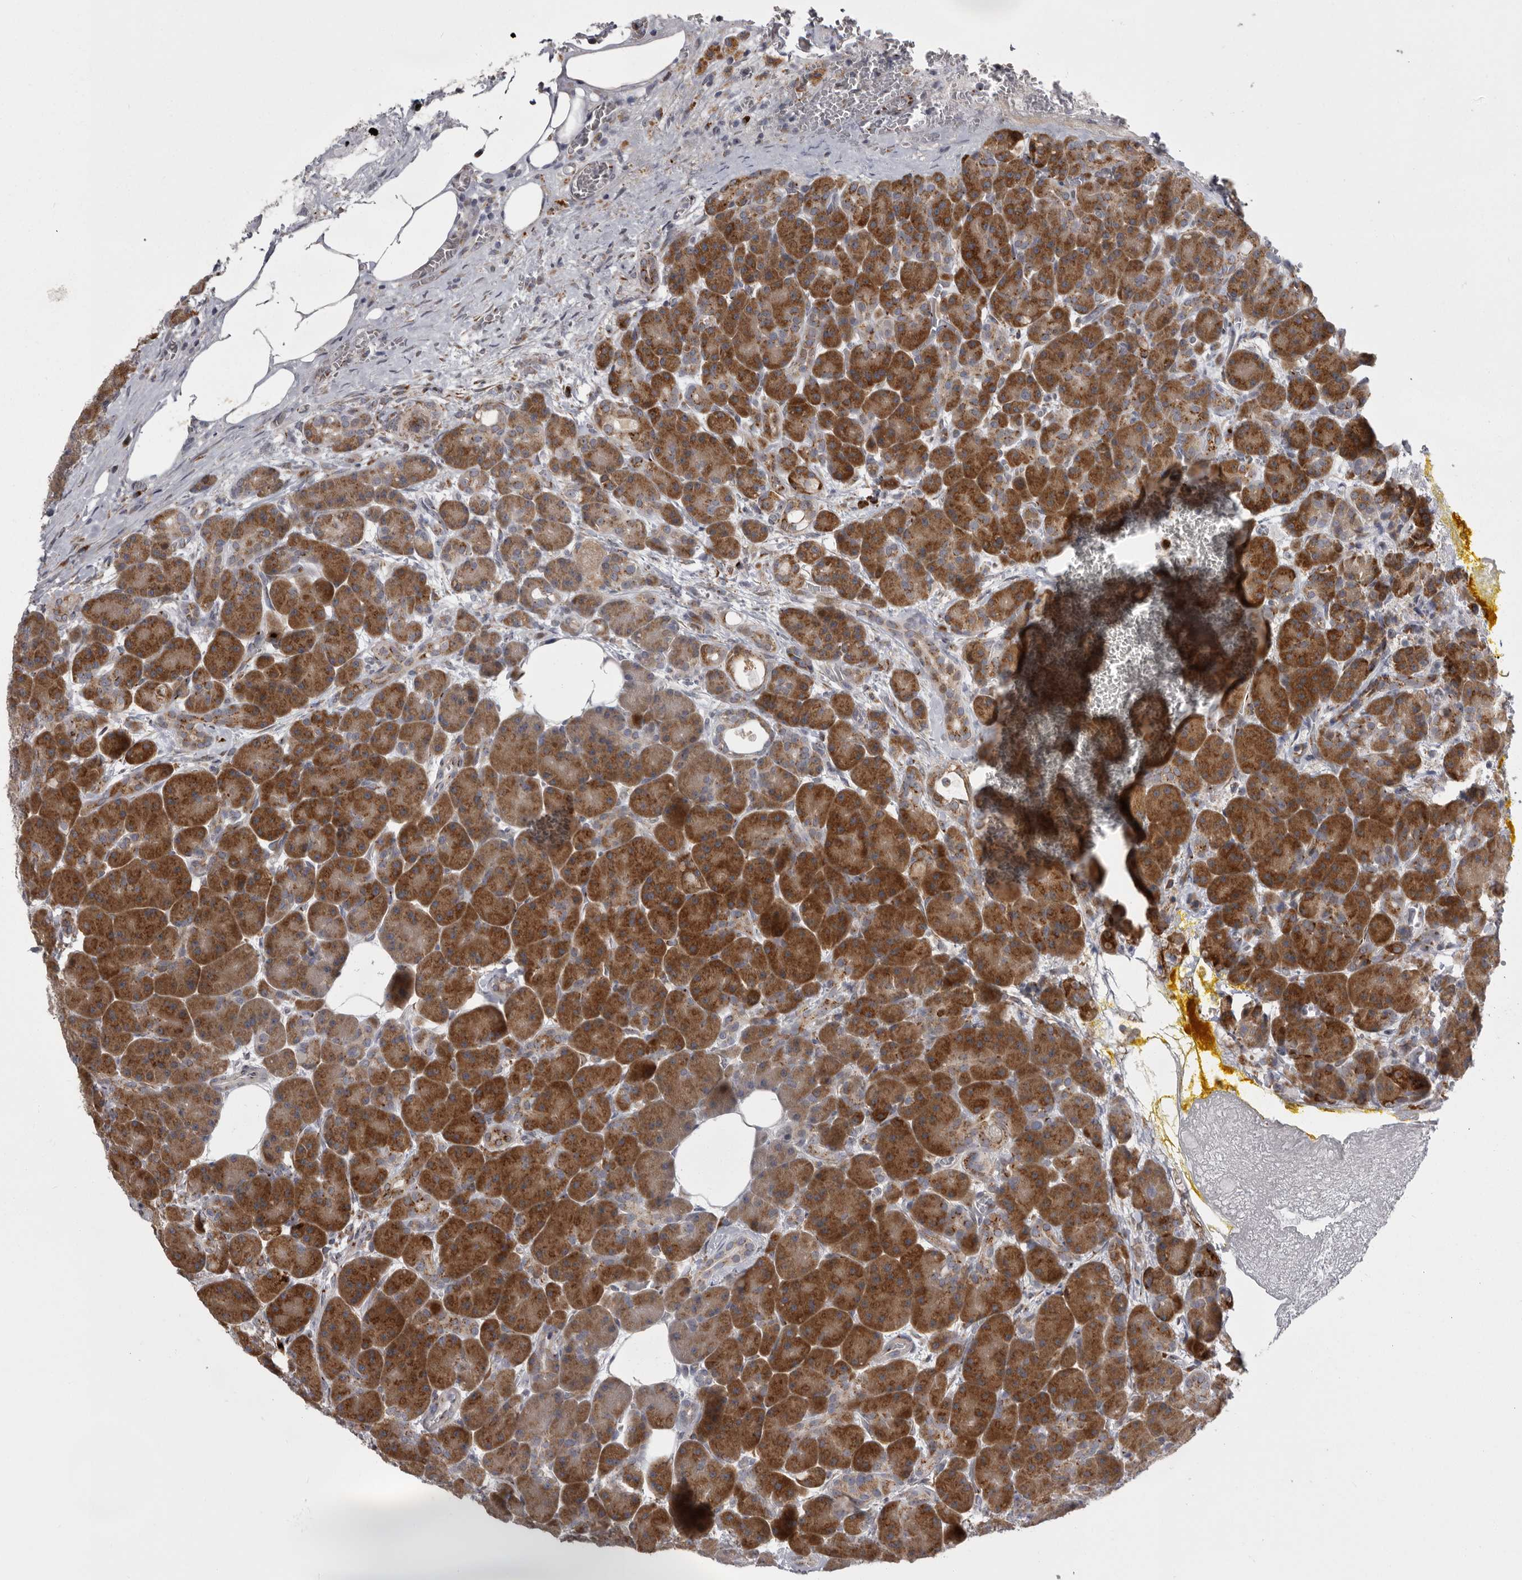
{"staining": {"intensity": "strong", "quantity": ">75%", "location": "cytoplasmic/membranous"}, "tissue": "pancreas", "cell_type": "Exocrine glandular cells", "image_type": "normal", "snomed": [{"axis": "morphology", "description": "Normal tissue, NOS"}, {"axis": "topography", "description": "Pancreas"}], "caption": "Exocrine glandular cells display strong cytoplasmic/membranous expression in approximately >75% of cells in unremarkable pancreas.", "gene": "WDR47", "patient": {"sex": "male", "age": 63}}